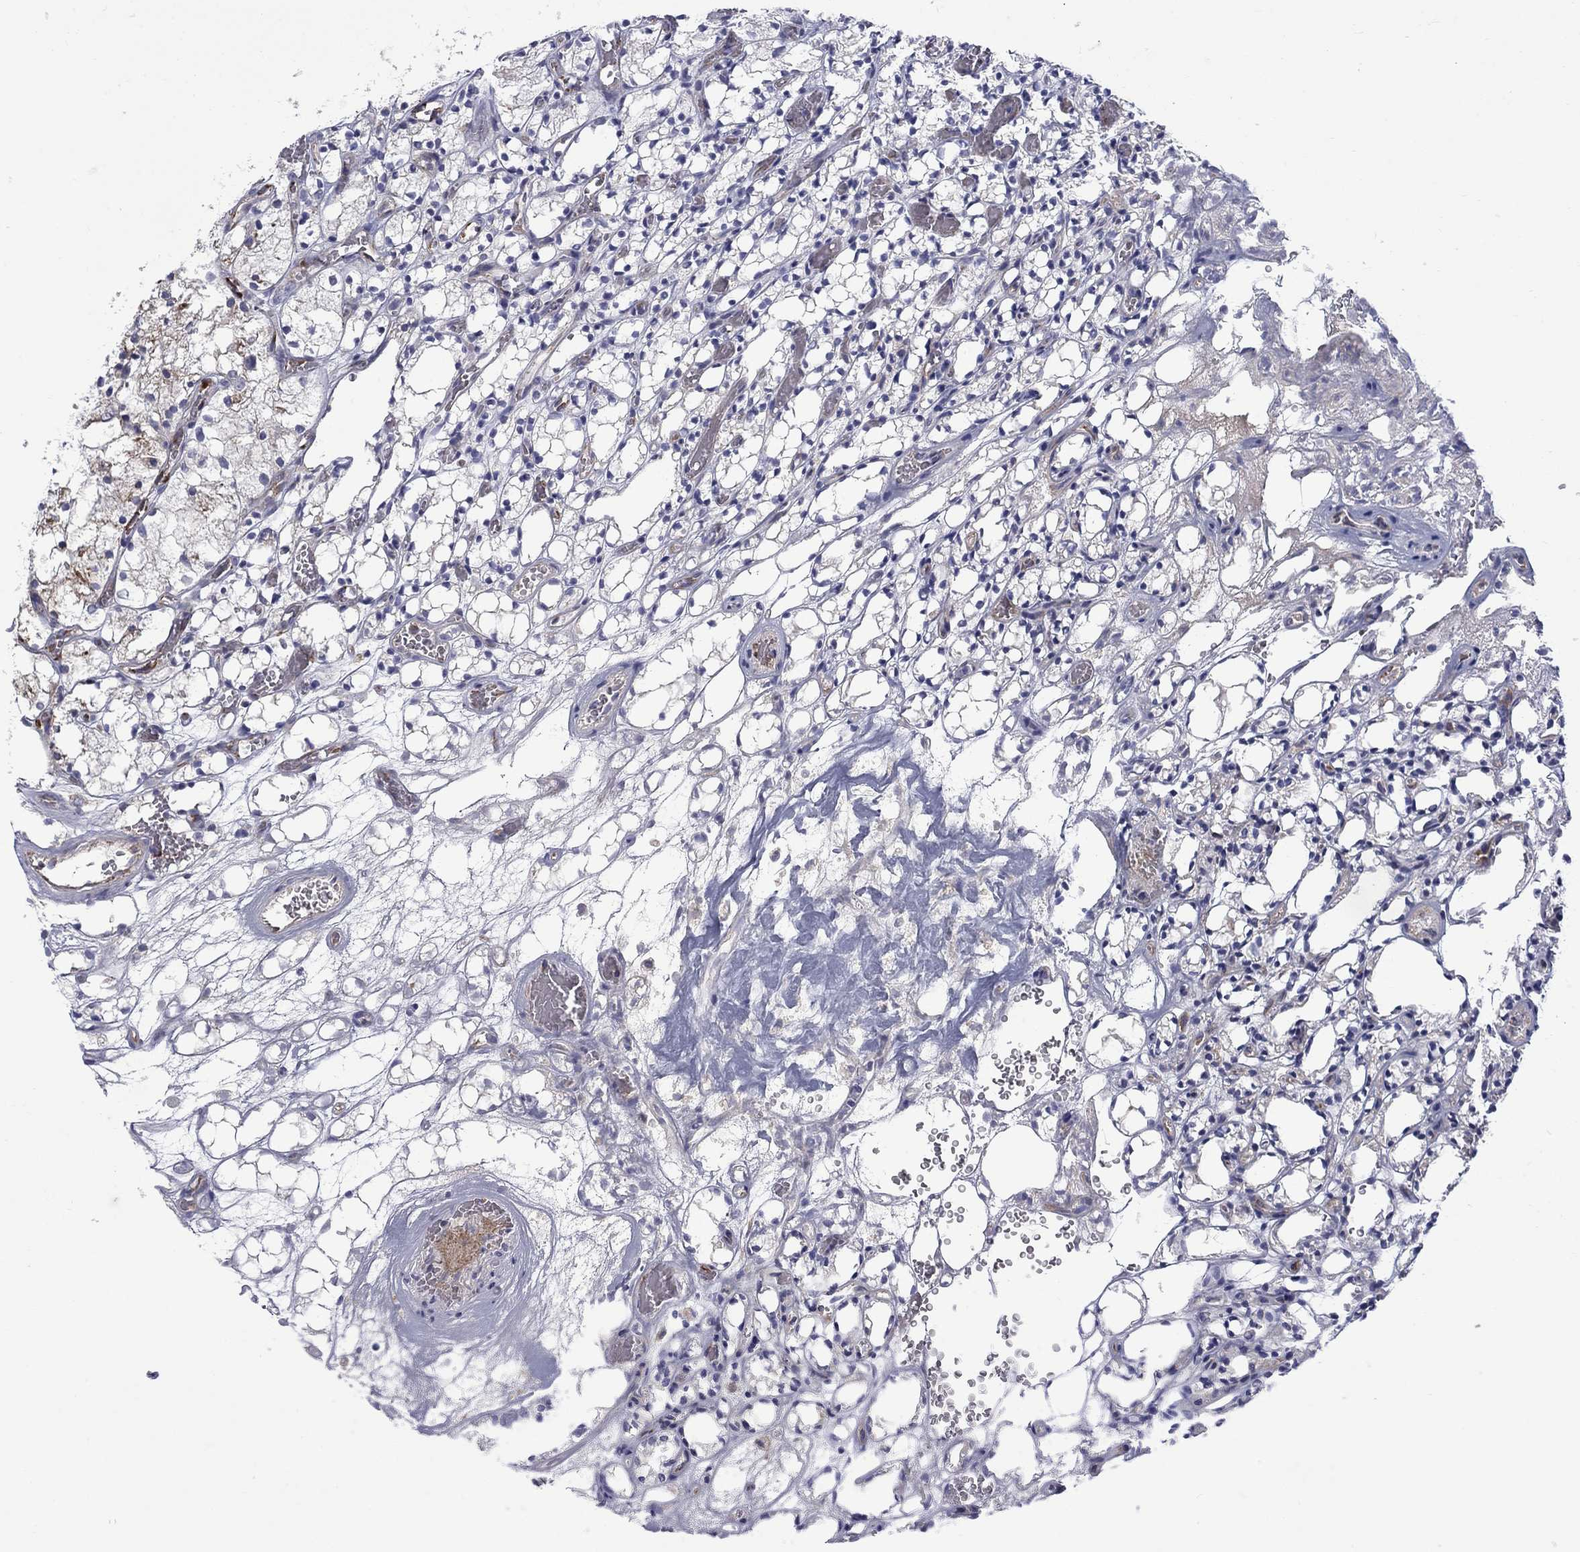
{"staining": {"intensity": "negative", "quantity": "none", "location": "none"}, "tissue": "renal cancer", "cell_type": "Tumor cells", "image_type": "cancer", "snomed": [{"axis": "morphology", "description": "Adenocarcinoma, NOS"}, {"axis": "topography", "description": "Kidney"}], "caption": "IHC image of renal cancer stained for a protein (brown), which shows no expression in tumor cells.", "gene": "ASNS", "patient": {"sex": "female", "age": 69}}